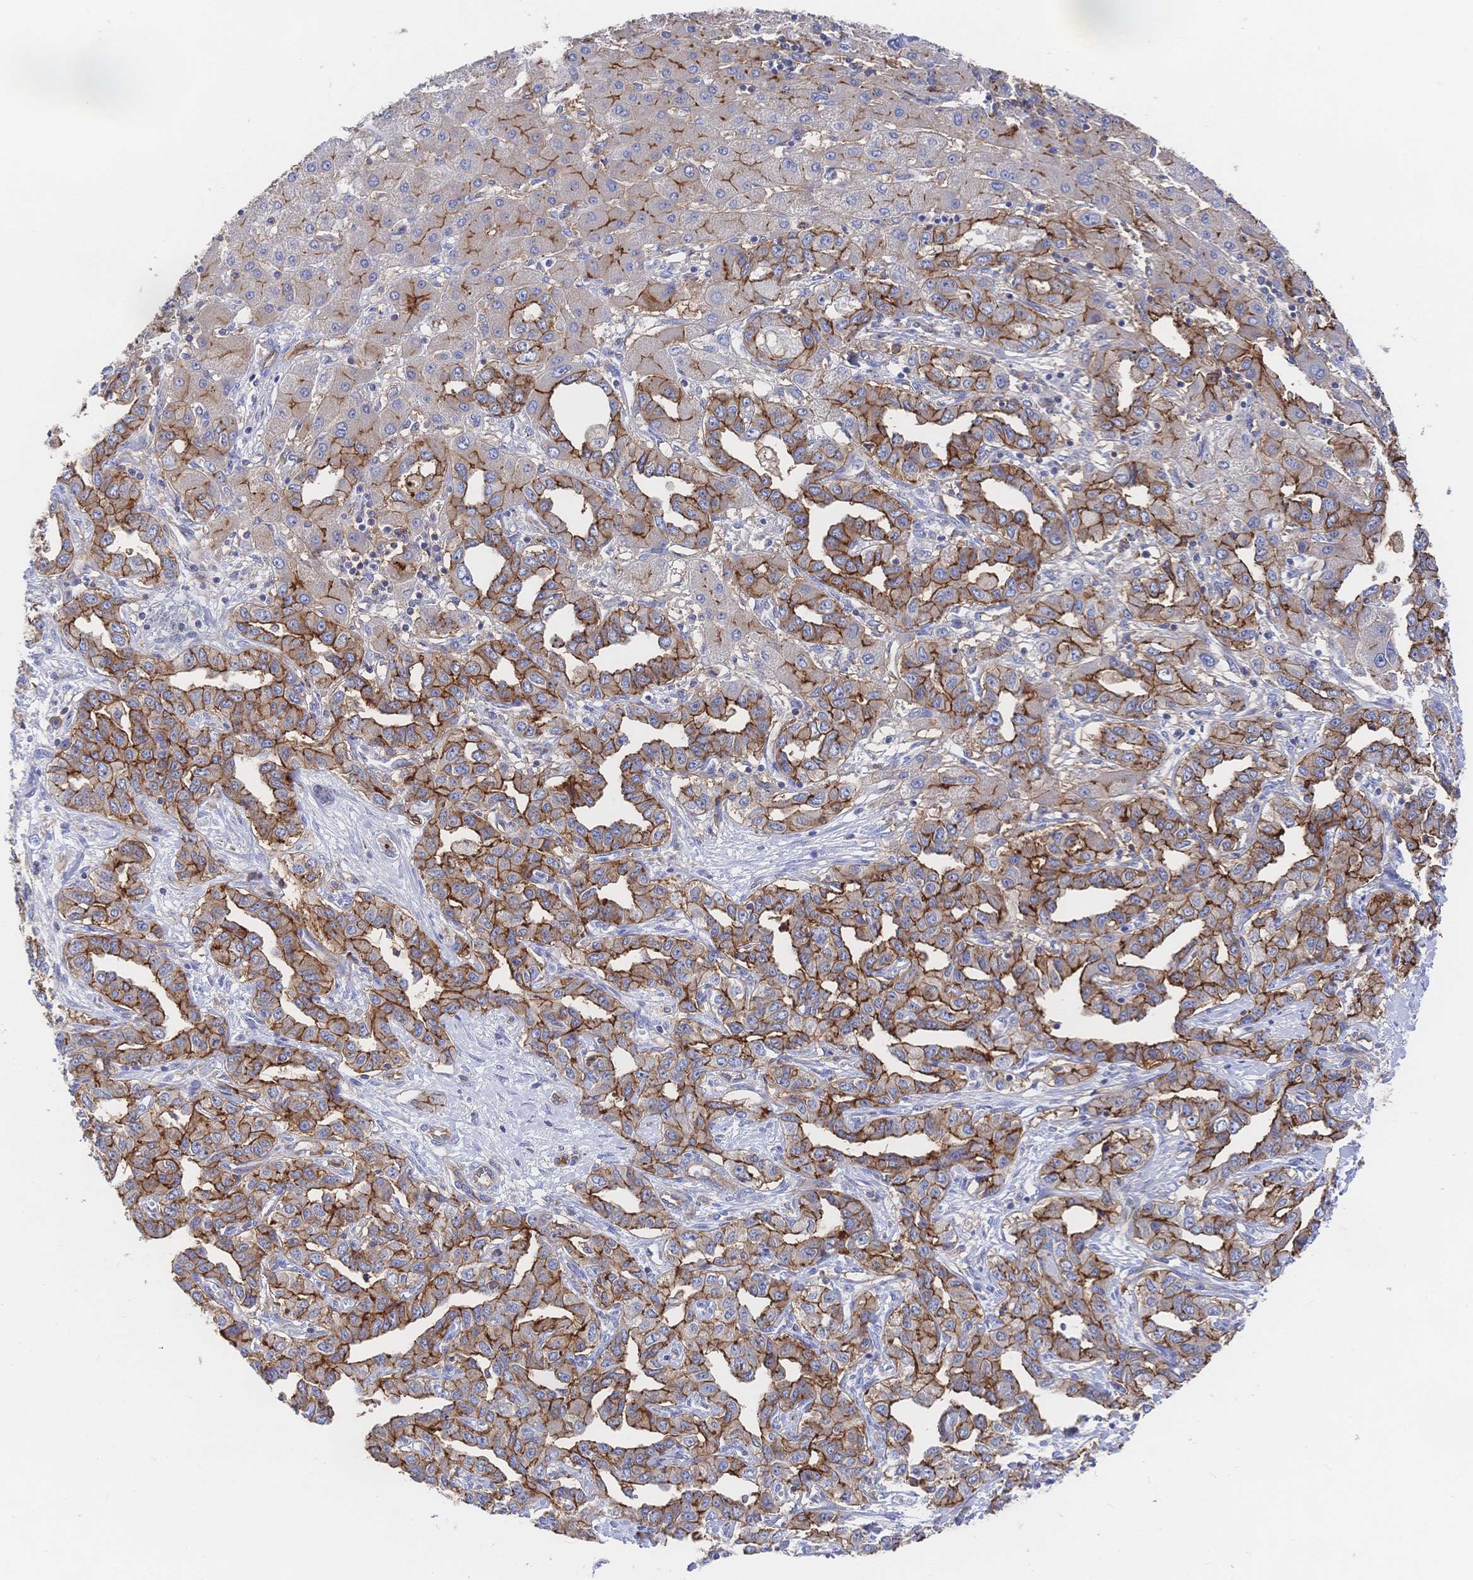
{"staining": {"intensity": "strong", "quantity": ">75%", "location": "cytoplasmic/membranous"}, "tissue": "liver cancer", "cell_type": "Tumor cells", "image_type": "cancer", "snomed": [{"axis": "morphology", "description": "Cholangiocarcinoma"}, {"axis": "topography", "description": "Liver"}], "caption": "Immunohistochemical staining of human liver cancer (cholangiocarcinoma) demonstrates high levels of strong cytoplasmic/membranous staining in about >75% of tumor cells.", "gene": "F11R", "patient": {"sex": "male", "age": 59}}